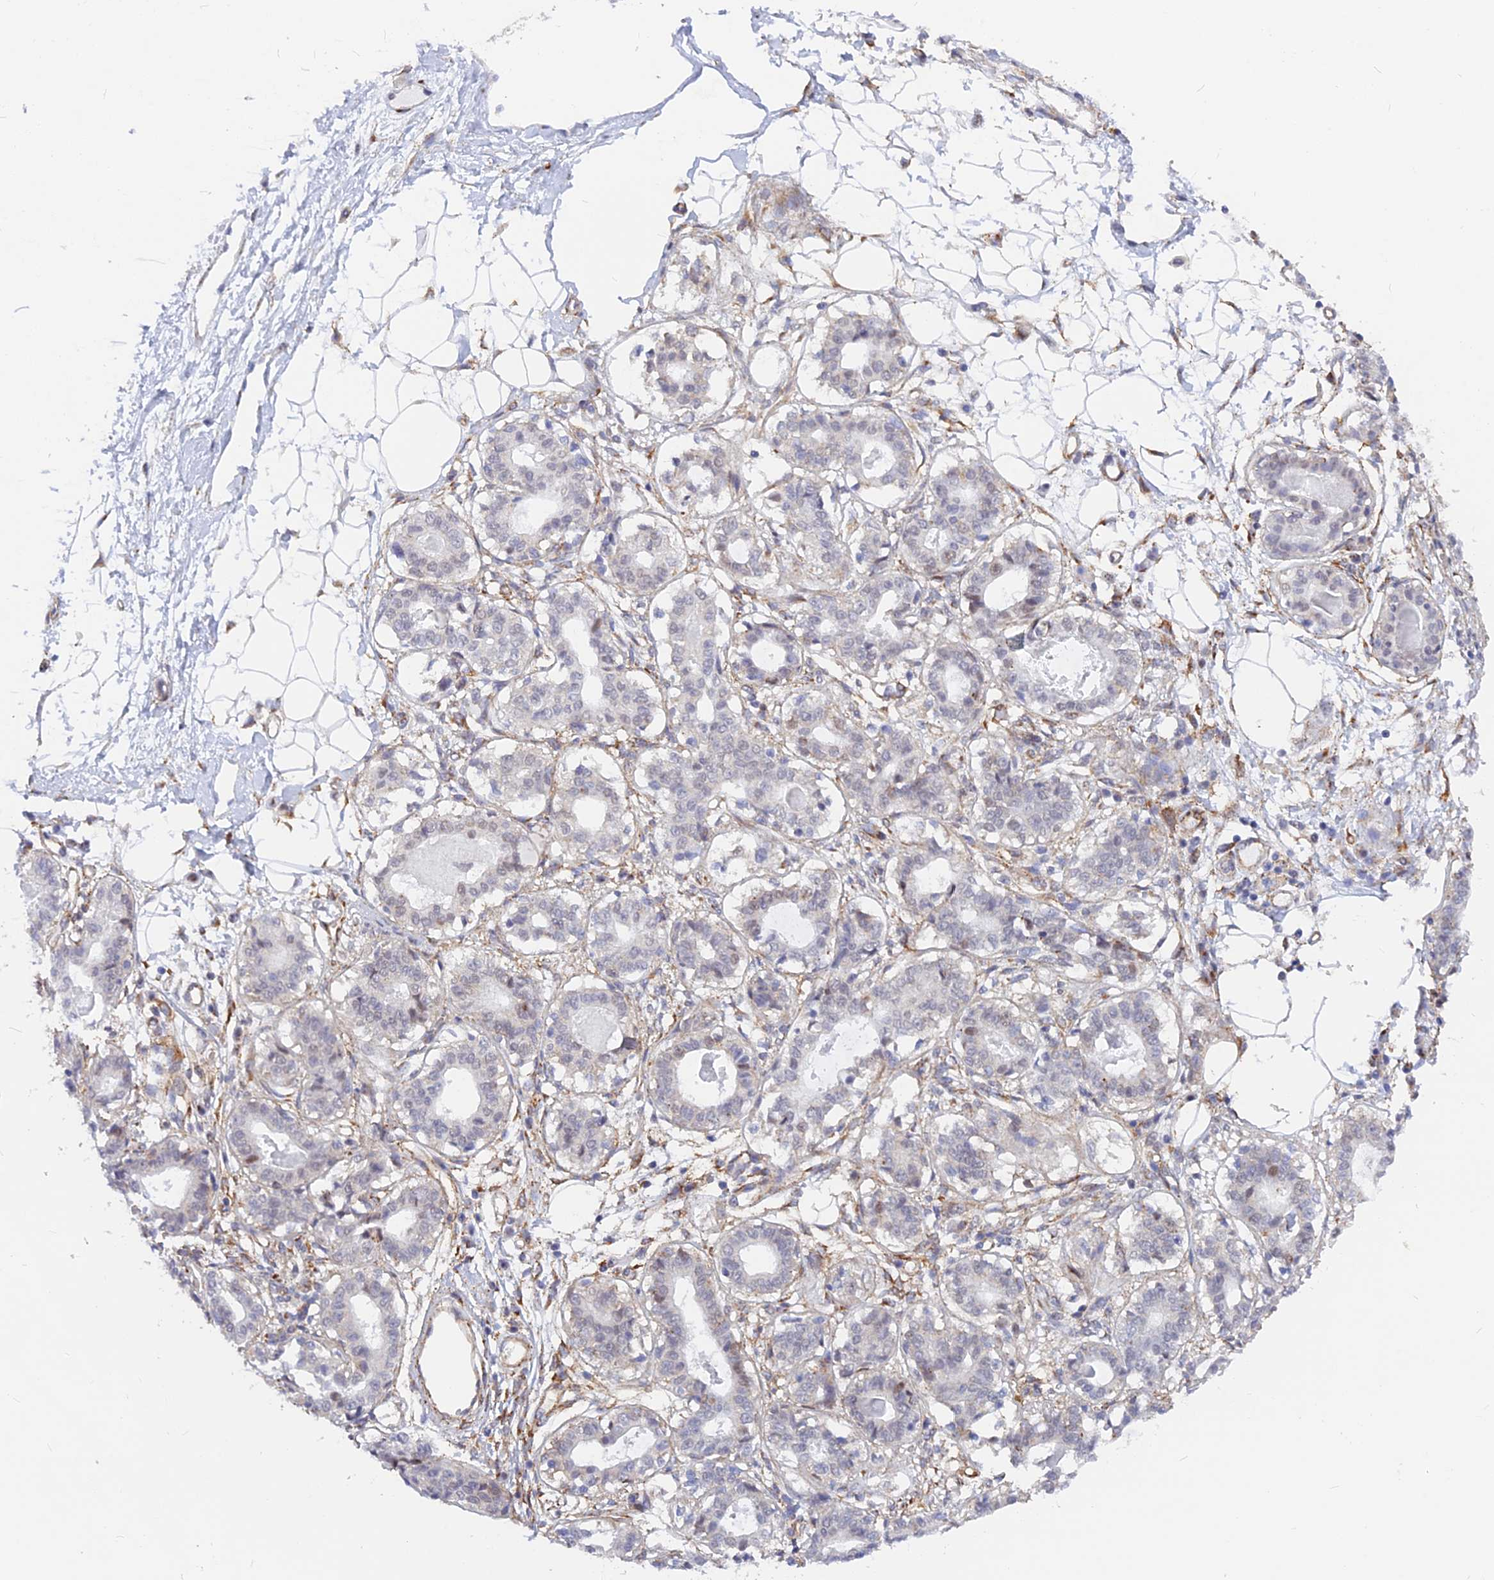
{"staining": {"intensity": "negative", "quantity": "none", "location": "none"}, "tissue": "breast", "cell_type": "Adipocytes", "image_type": "normal", "snomed": [{"axis": "morphology", "description": "Normal tissue, NOS"}, {"axis": "topography", "description": "Breast"}], "caption": "High magnification brightfield microscopy of normal breast stained with DAB (3,3'-diaminobenzidine) (brown) and counterstained with hematoxylin (blue): adipocytes show no significant positivity.", "gene": "VSTM2L", "patient": {"sex": "female", "age": 45}}